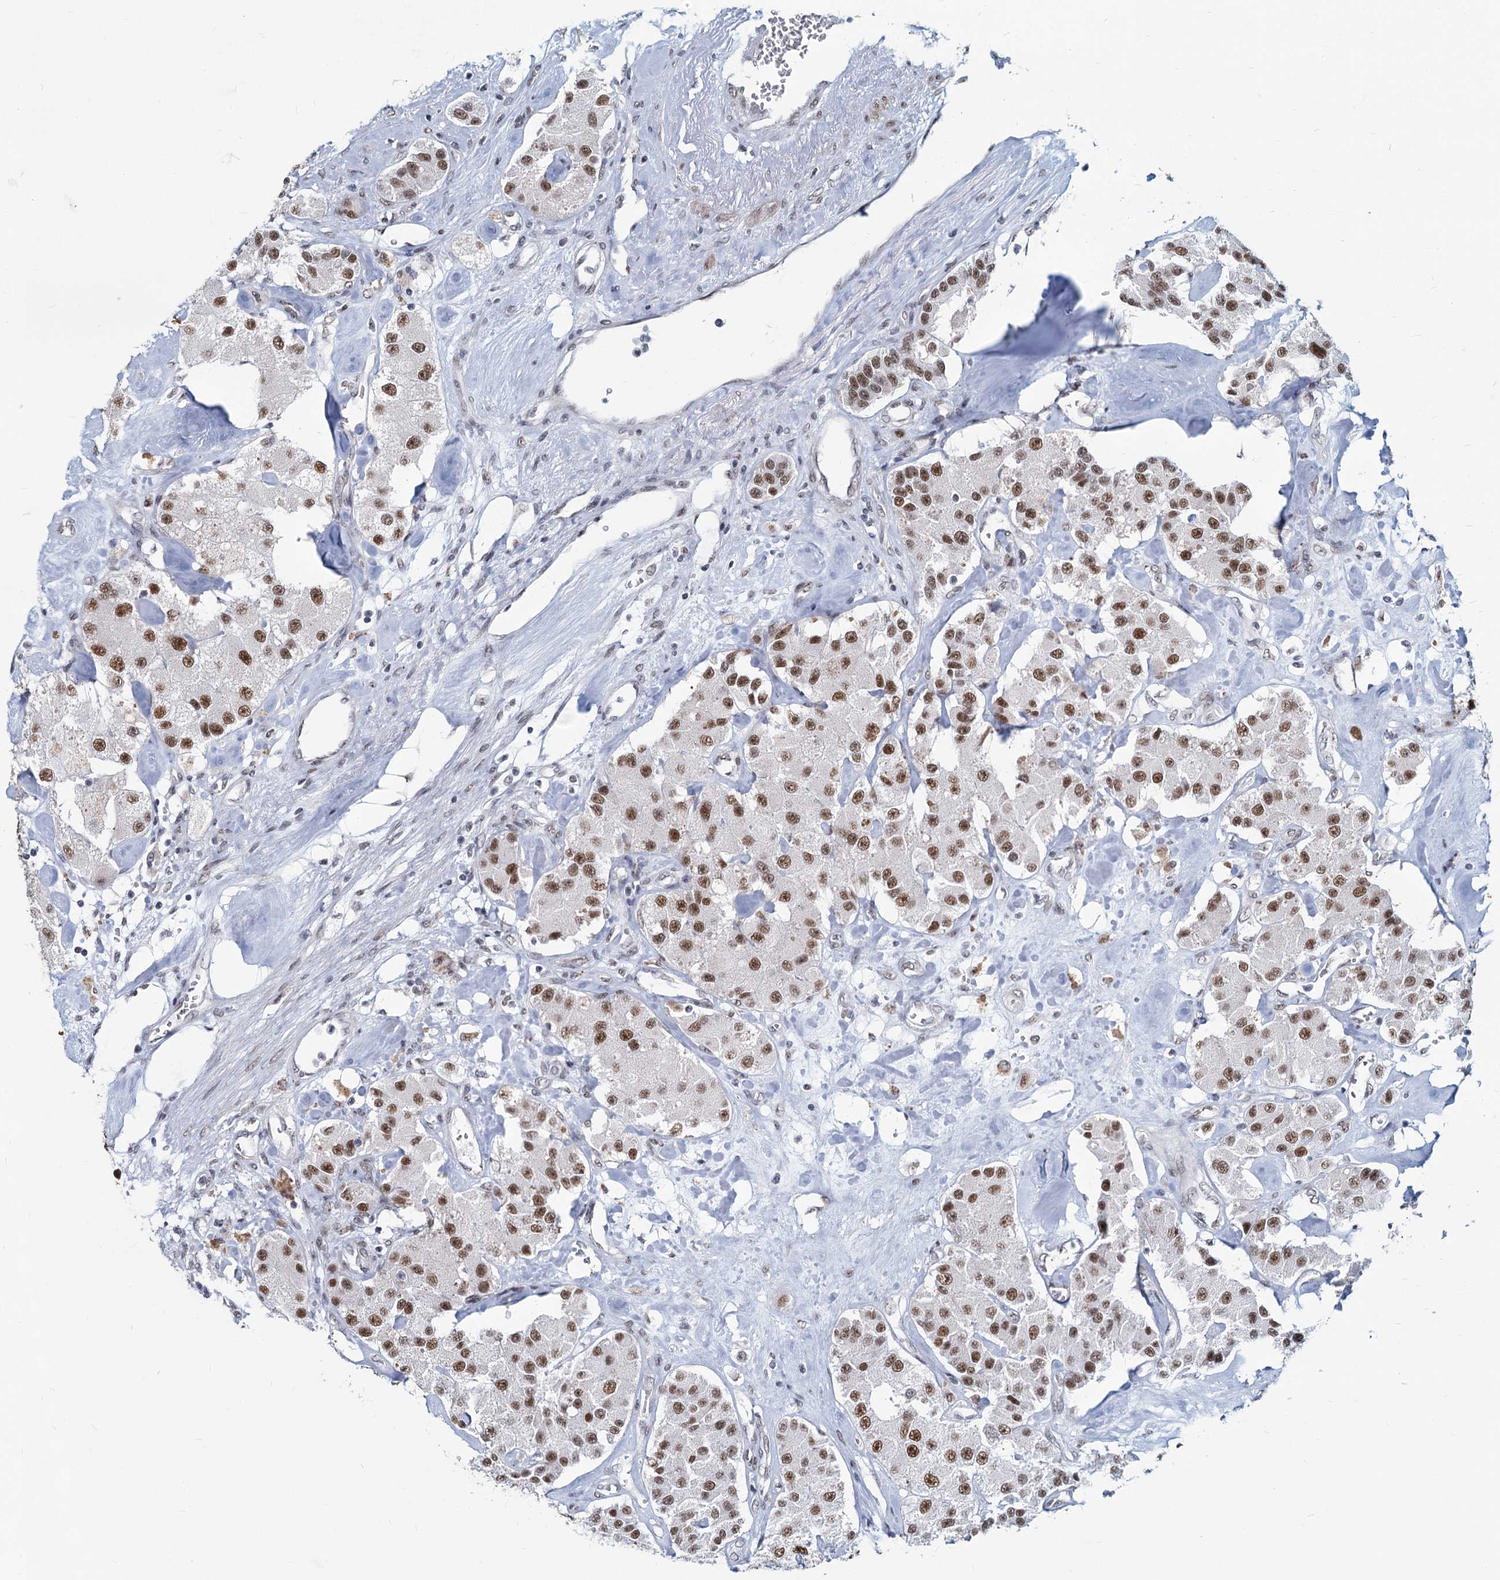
{"staining": {"intensity": "moderate", "quantity": ">75%", "location": "nuclear"}, "tissue": "carcinoid", "cell_type": "Tumor cells", "image_type": "cancer", "snomed": [{"axis": "morphology", "description": "Carcinoid, malignant, NOS"}, {"axis": "topography", "description": "Pancreas"}], "caption": "Human carcinoid stained for a protein (brown) demonstrates moderate nuclear positive staining in about >75% of tumor cells.", "gene": "METTL14", "patient": {"sex": "male", "age": 41}}